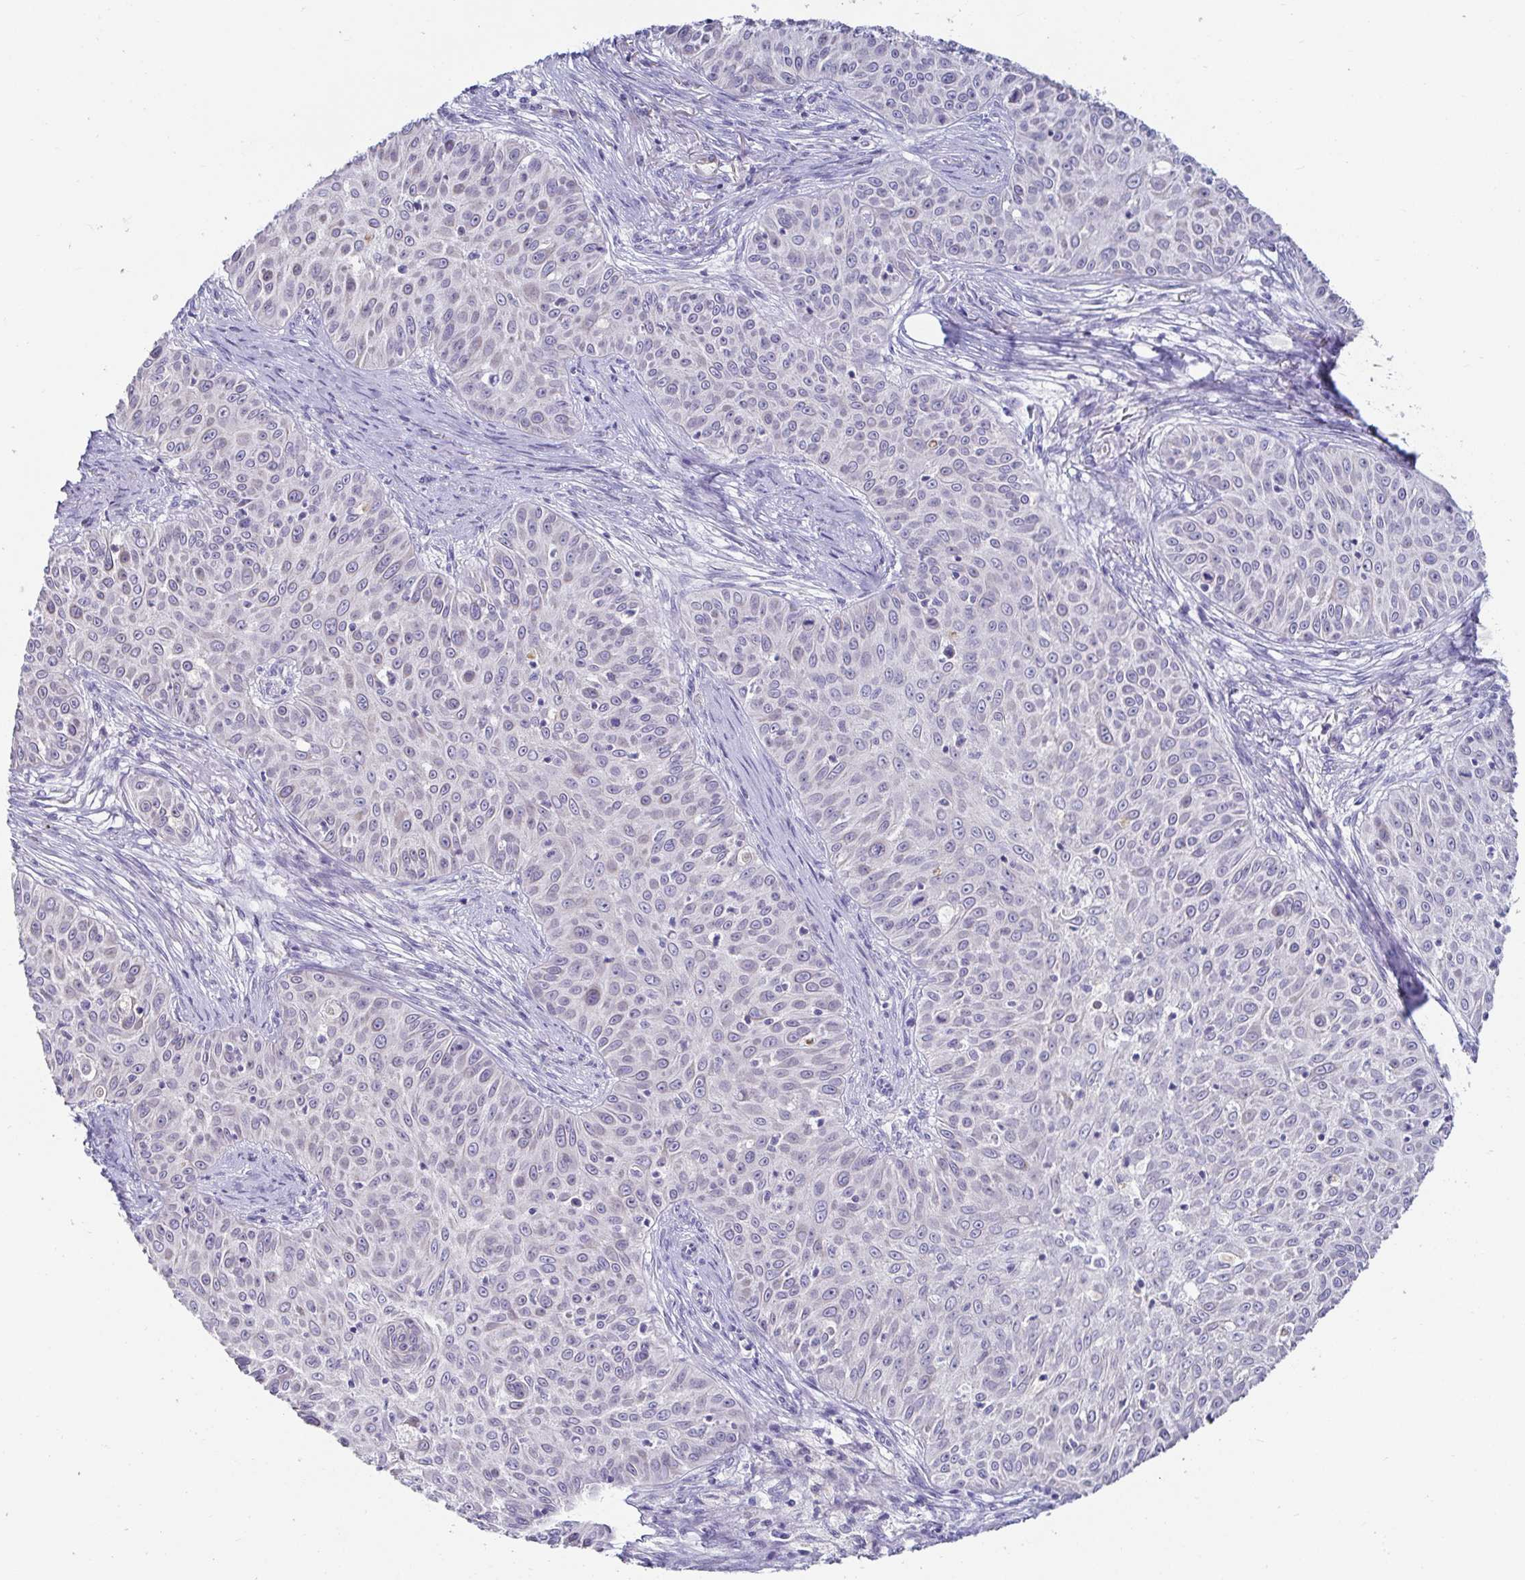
{"staining": {"intensity": "negative", "quantity": "none", "location": "none"}, "tissue": "skin cancer", "cell_type": "Tumor cells", "image_type": "cancer", "snomed": [{"axis": "morphology", "description": "Squamous cell carcinoma, NOS"}, {"axis": "topography", "description": "Skin"}], "caption": "Photomicrograph shows no significant protein staining in tumor cells of squamous cell carcinoma (skin).", "gene": "C4orf17", "patient": {"sex": "male", "age": 82}}